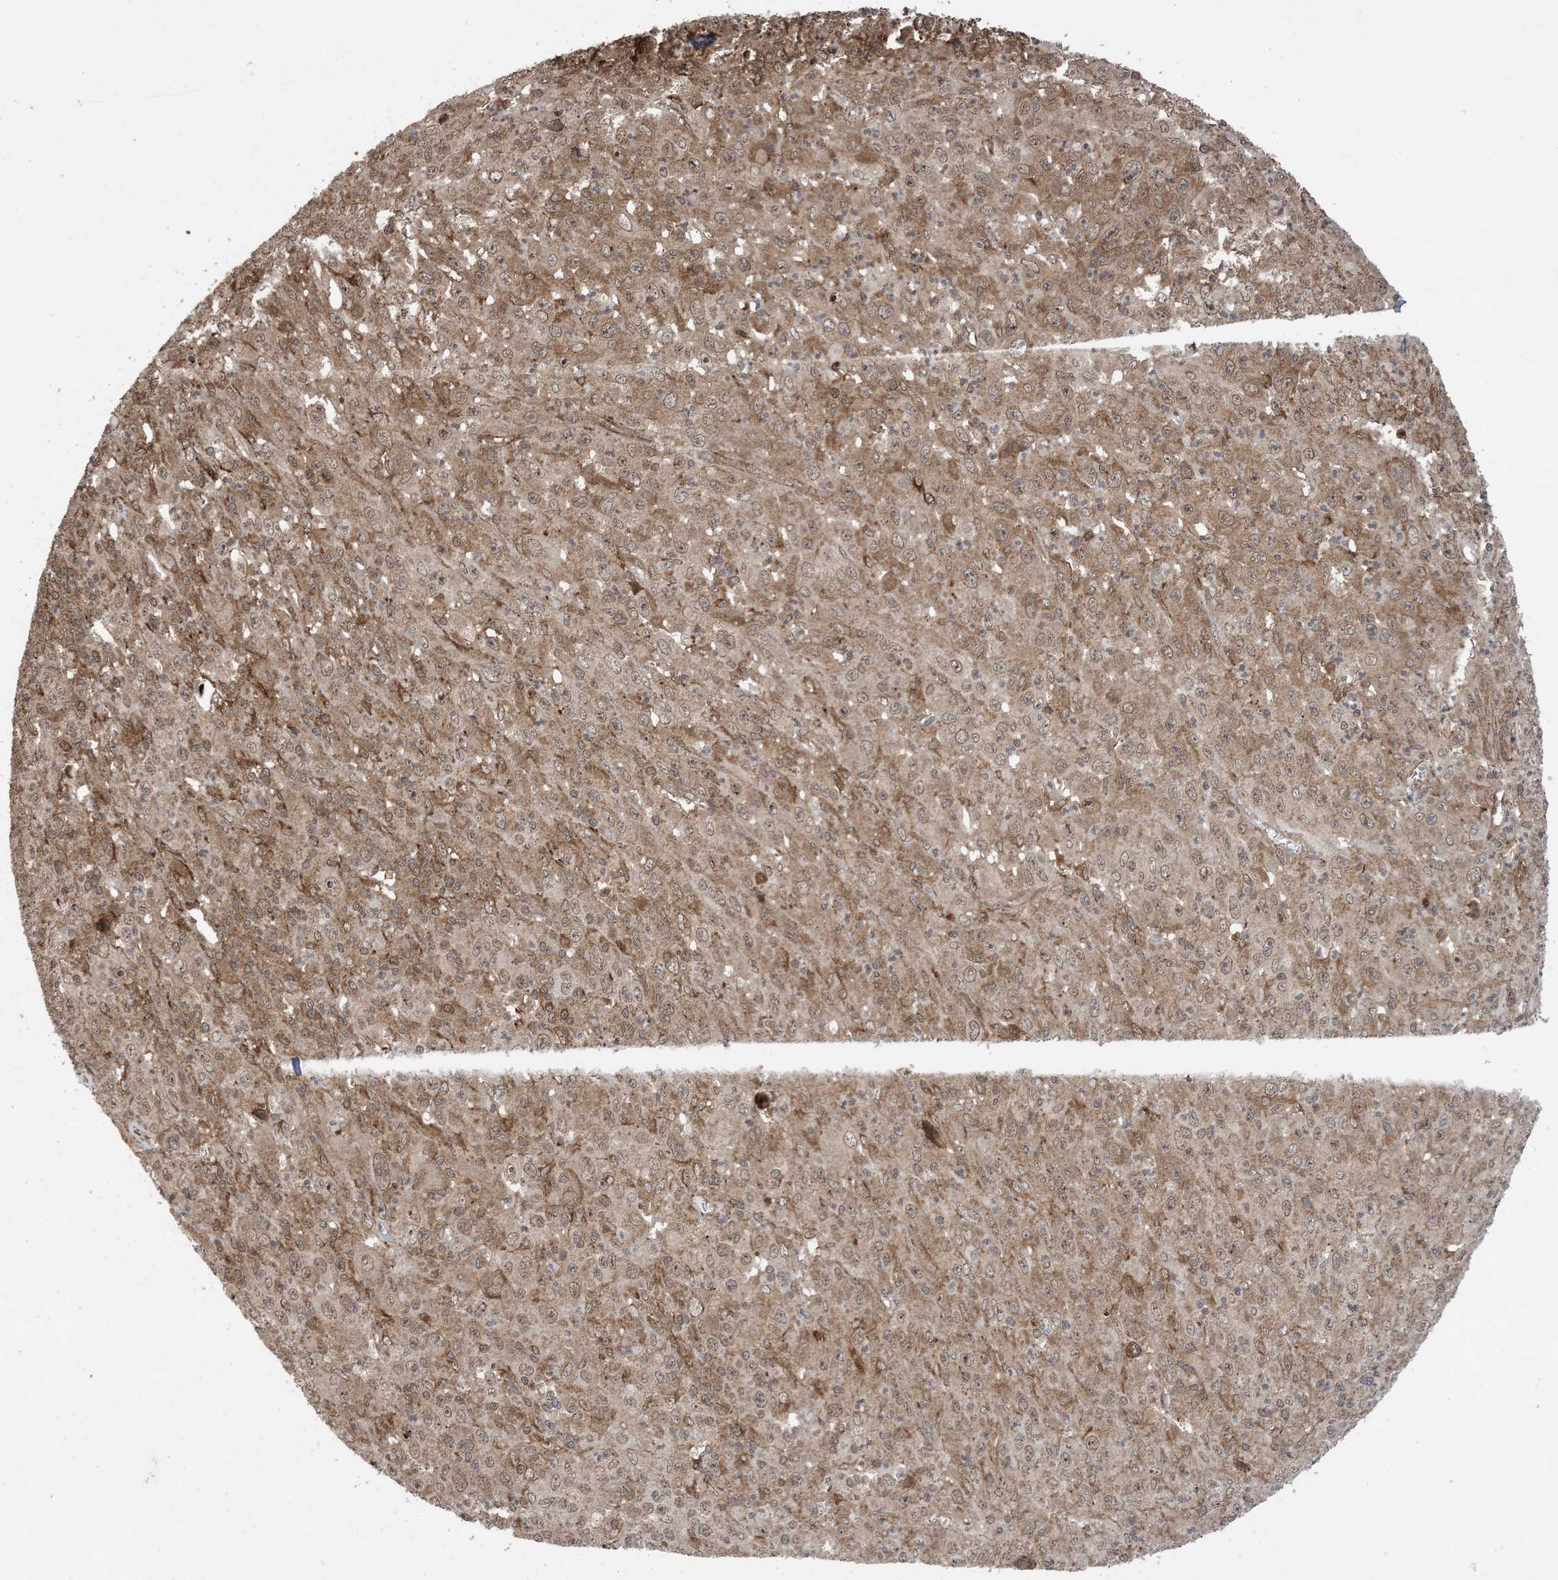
{"staining": {"intensity": "weak", "quantity": ">75%", "location": "cytoplasmic/membranous,nuclear"}, "tissue": "melanoma", "cell_type": "Tumor cells", "image_type": "cancer", "snomed": [{"axis": "morphology", "description": "Malignant melanoma, Metastatic site"}, {"axis": "topography", "description": "Skin"}], "caption": "Protein staining demonstrates weak cytoplasmic/membranous and nuclear expression in about >75% of tumor cells in melanoma.", "gene": "ZNF511", "patient": {"sex": "female", "age": 56}}